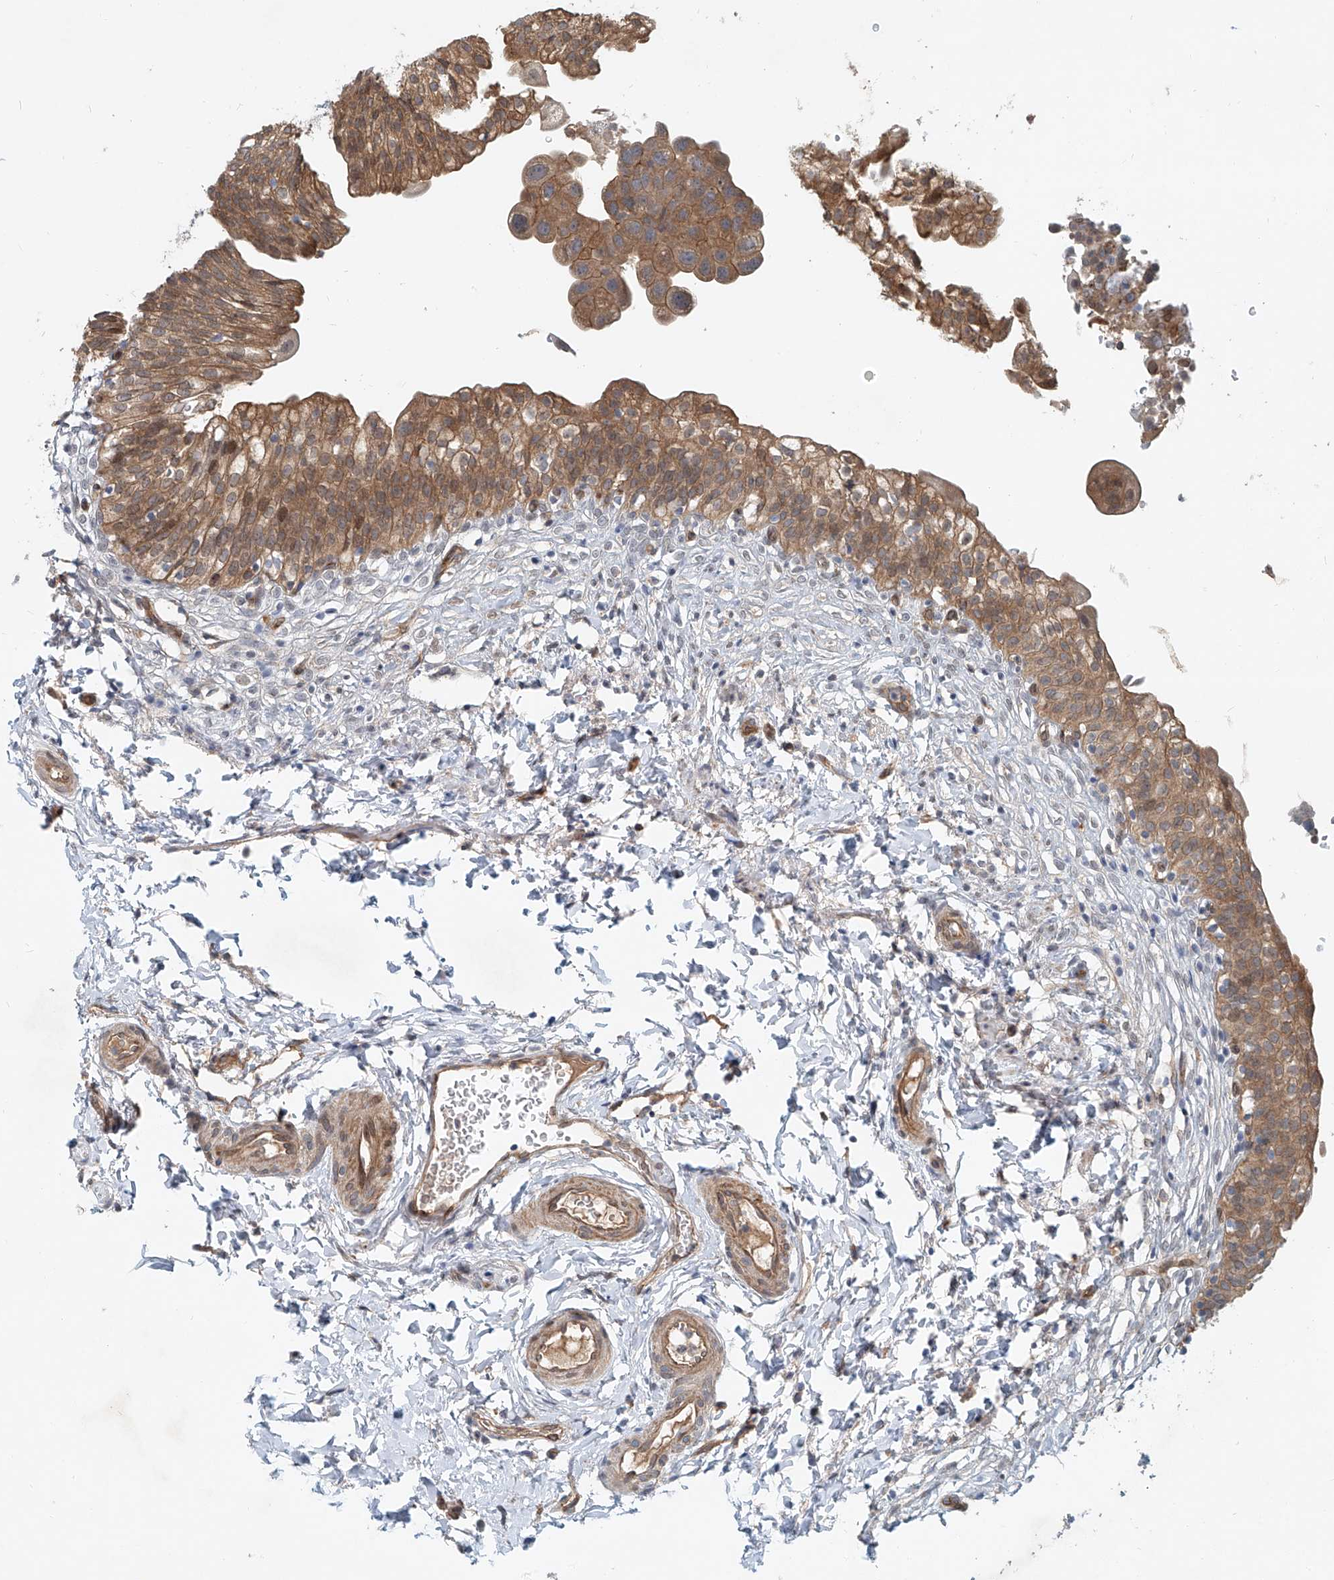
{"staining": {"intensity": "moderate", "quantity": ">75%", "location": "cytoplasmic/membranous"}, "tissue": "urinary bladder", "cell_type": "Urothelial cells", "image_type": "normal", "snomed": [{"axis": "morphology", "description": "Normal tissue, NOS"}, {"axis": "topography", "description": "Urinary bladder"}], "caption": "Protein staining exhibits moderate cytoplasmic/membranous staining in about >75% of urothelial cells in benign urinary bladder. (Brightfield microscopy of DAB IHC at high magnification).", "gene": "SASH1", "patient": {"sex": "male", "age": 55}}